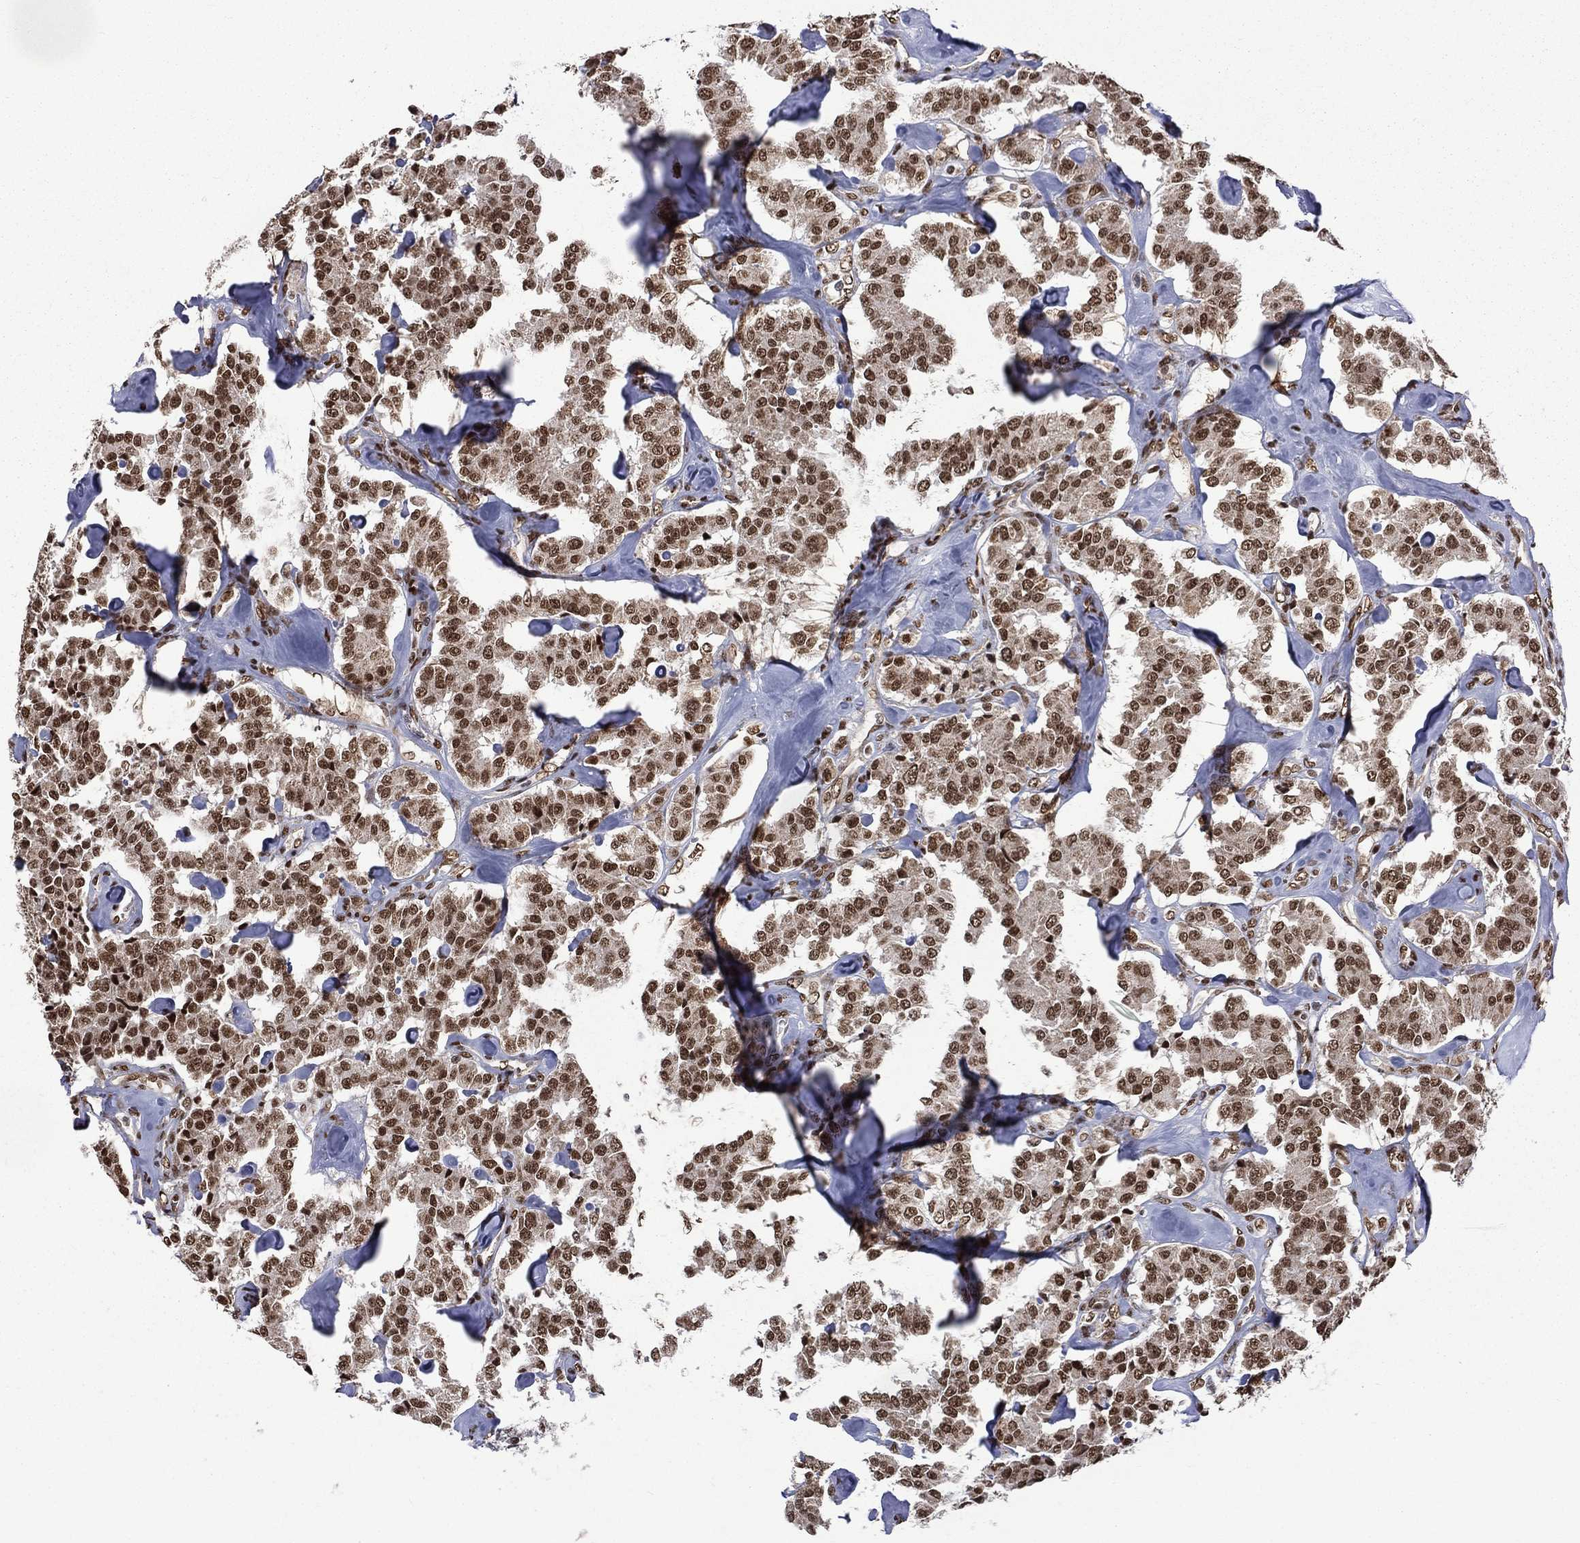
{"staining": {"intensity": "strong", "quantity": ">75%", "location": "nuclear"}, "tissue": "carcinoid", "cell_type": "Tumor cells", "image_type": "cancer", "snomed": [{"axis": "morphology", "description": "Carcinoid, malignant, NOS"}, {"axis": "topography", "description": "Pancreas"}], "caption": "Carcinoid (malignant) stained with IHC reveals strong nuclear expression in about >75% of tumor cells. Ihc stains the protein in brown and the nuclei are stained blue.", "gene": "C5orf24", "patient": {"sex": "male", "age": 41}}